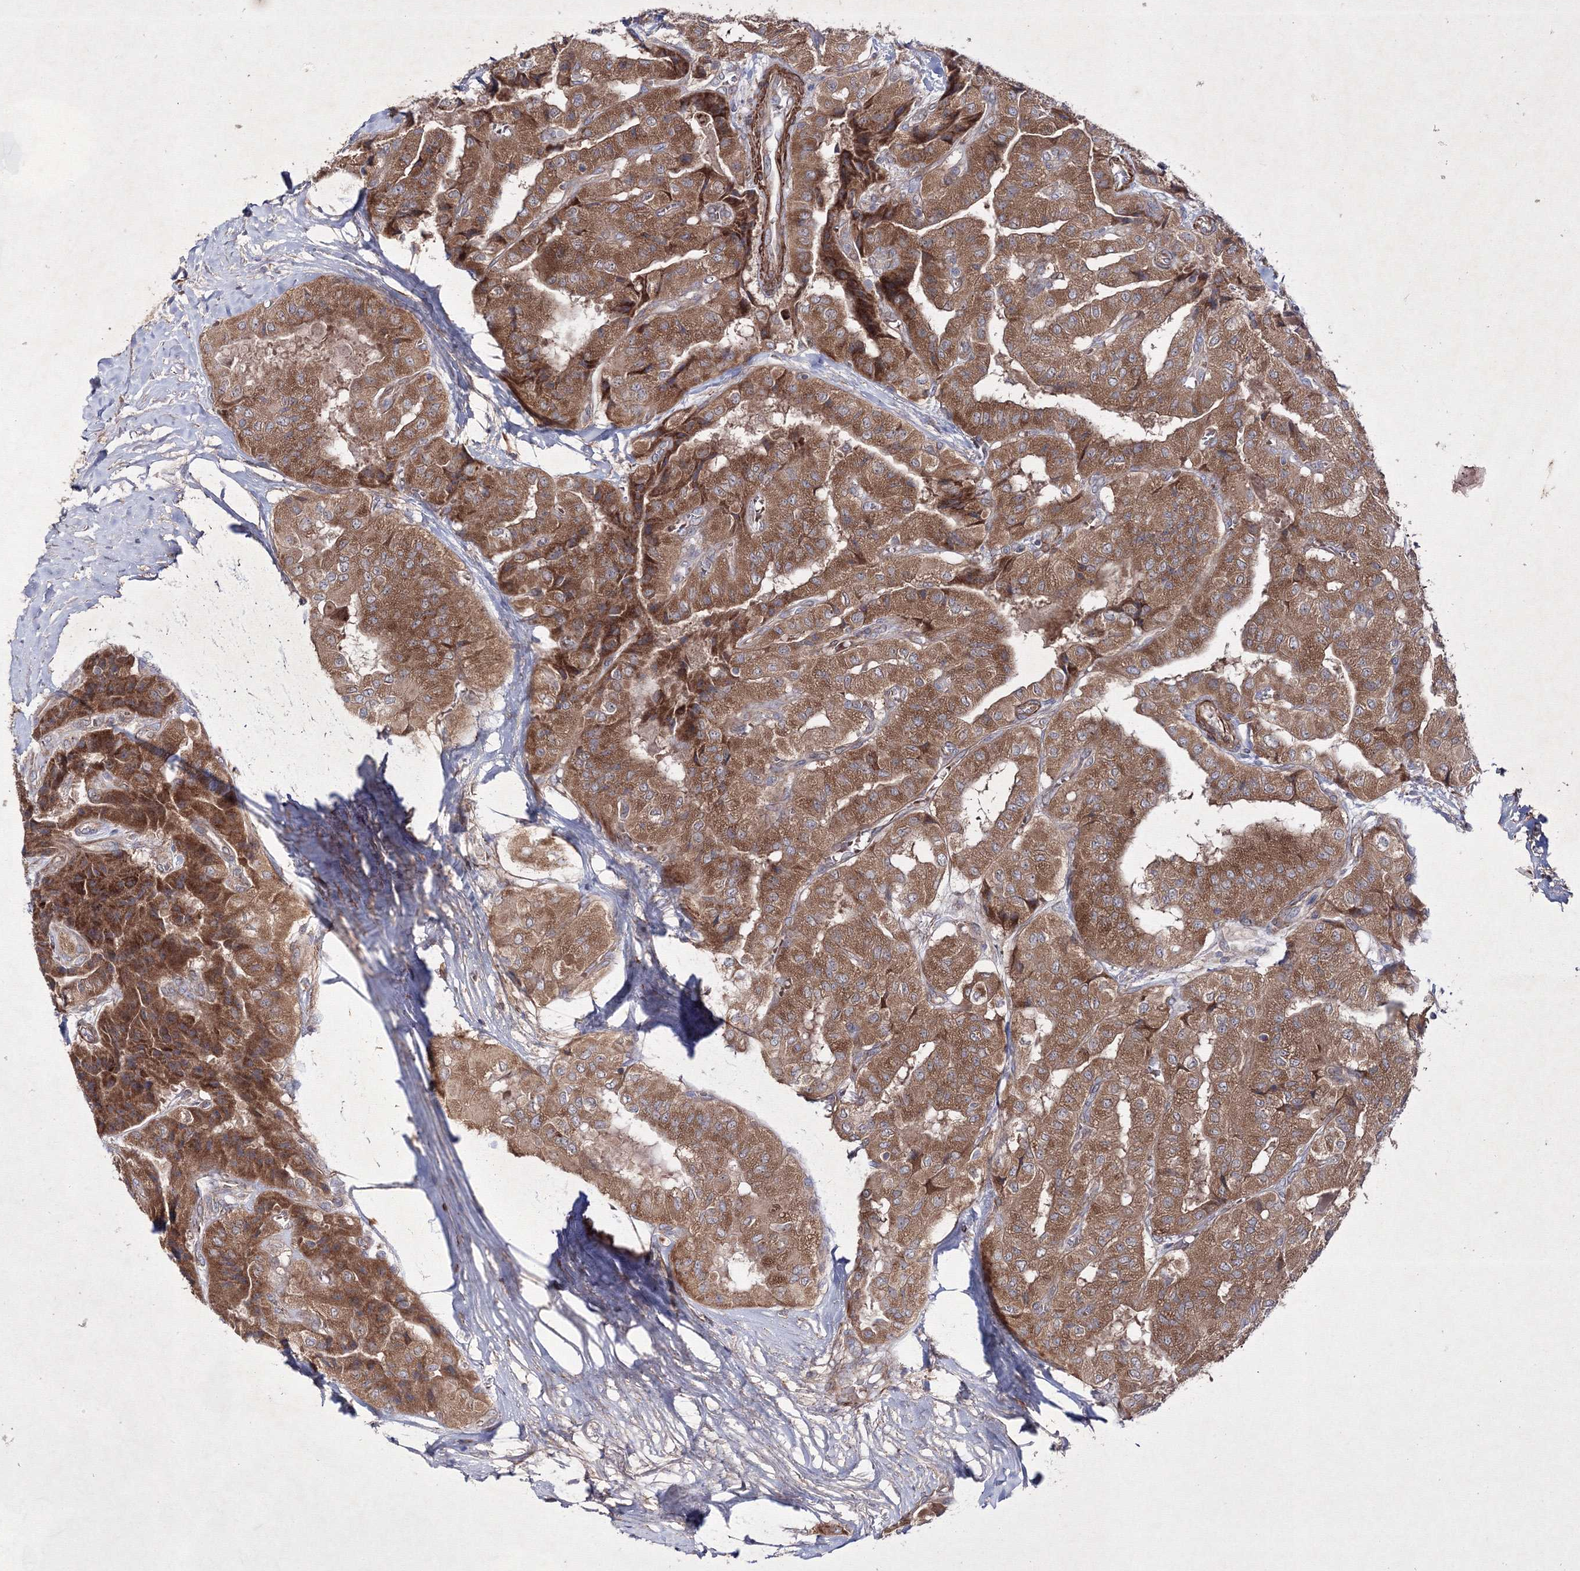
{"staining": {"intensity": "moderate", "quantity": ">75%", "location": "cytoplasmic/membranous"}, "tissue": "thyroid cancer", "cell_type": "Tumor cells", "image_type": "cancer", "snomed": [{"axis": "morphology", "description": "Papillary adenocarcinoma, NOS"}, {"axis": "topography", "description": "Thyroid gland"}], "caption": "Human papillary adenocarcinoma (thyroid) stained with a protein marker exhibits moderate staining in tumor cells.", "gene": "GFM1", "patient": {"sex": "female", "age": 59}}